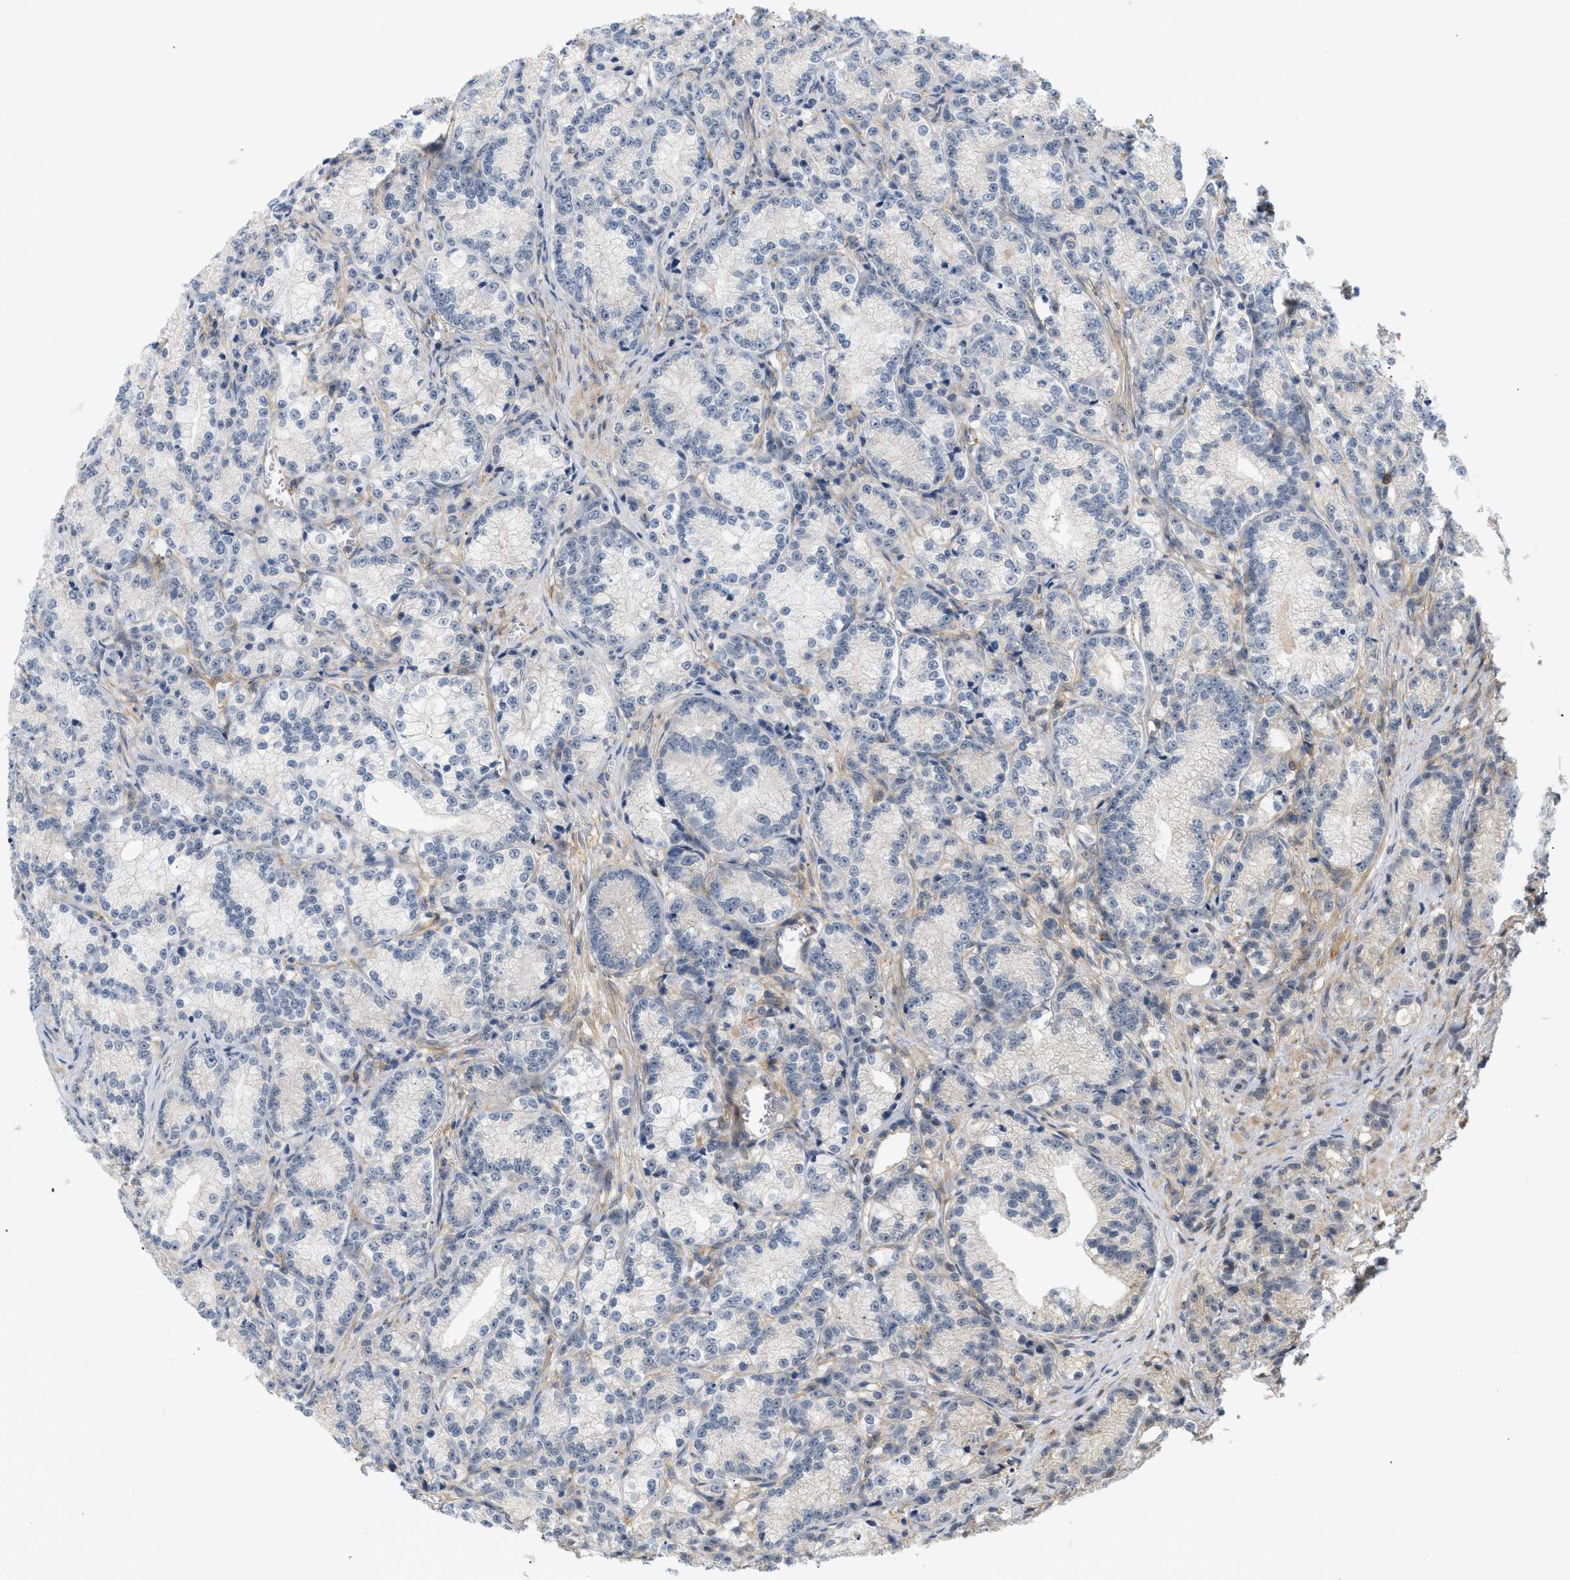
{"staining": {"intensity": "negative", "quantity": "none", "location": "none"}, "tissue": "prostate cancer", "cell_type": "Tumor cells", "image_type": "cancer", "snomed": [{"axis": "morphology", "description": "Adenocarcinoma, Low grade"}, {"axis": "topography", "description": "Prostate"}], "caption": "Tumor cells are negative for brown protein staining in prostate low-grade adenocarcinoma.", "gene": "CORO2B", "patient": {"sex": "male", "age": 89}}